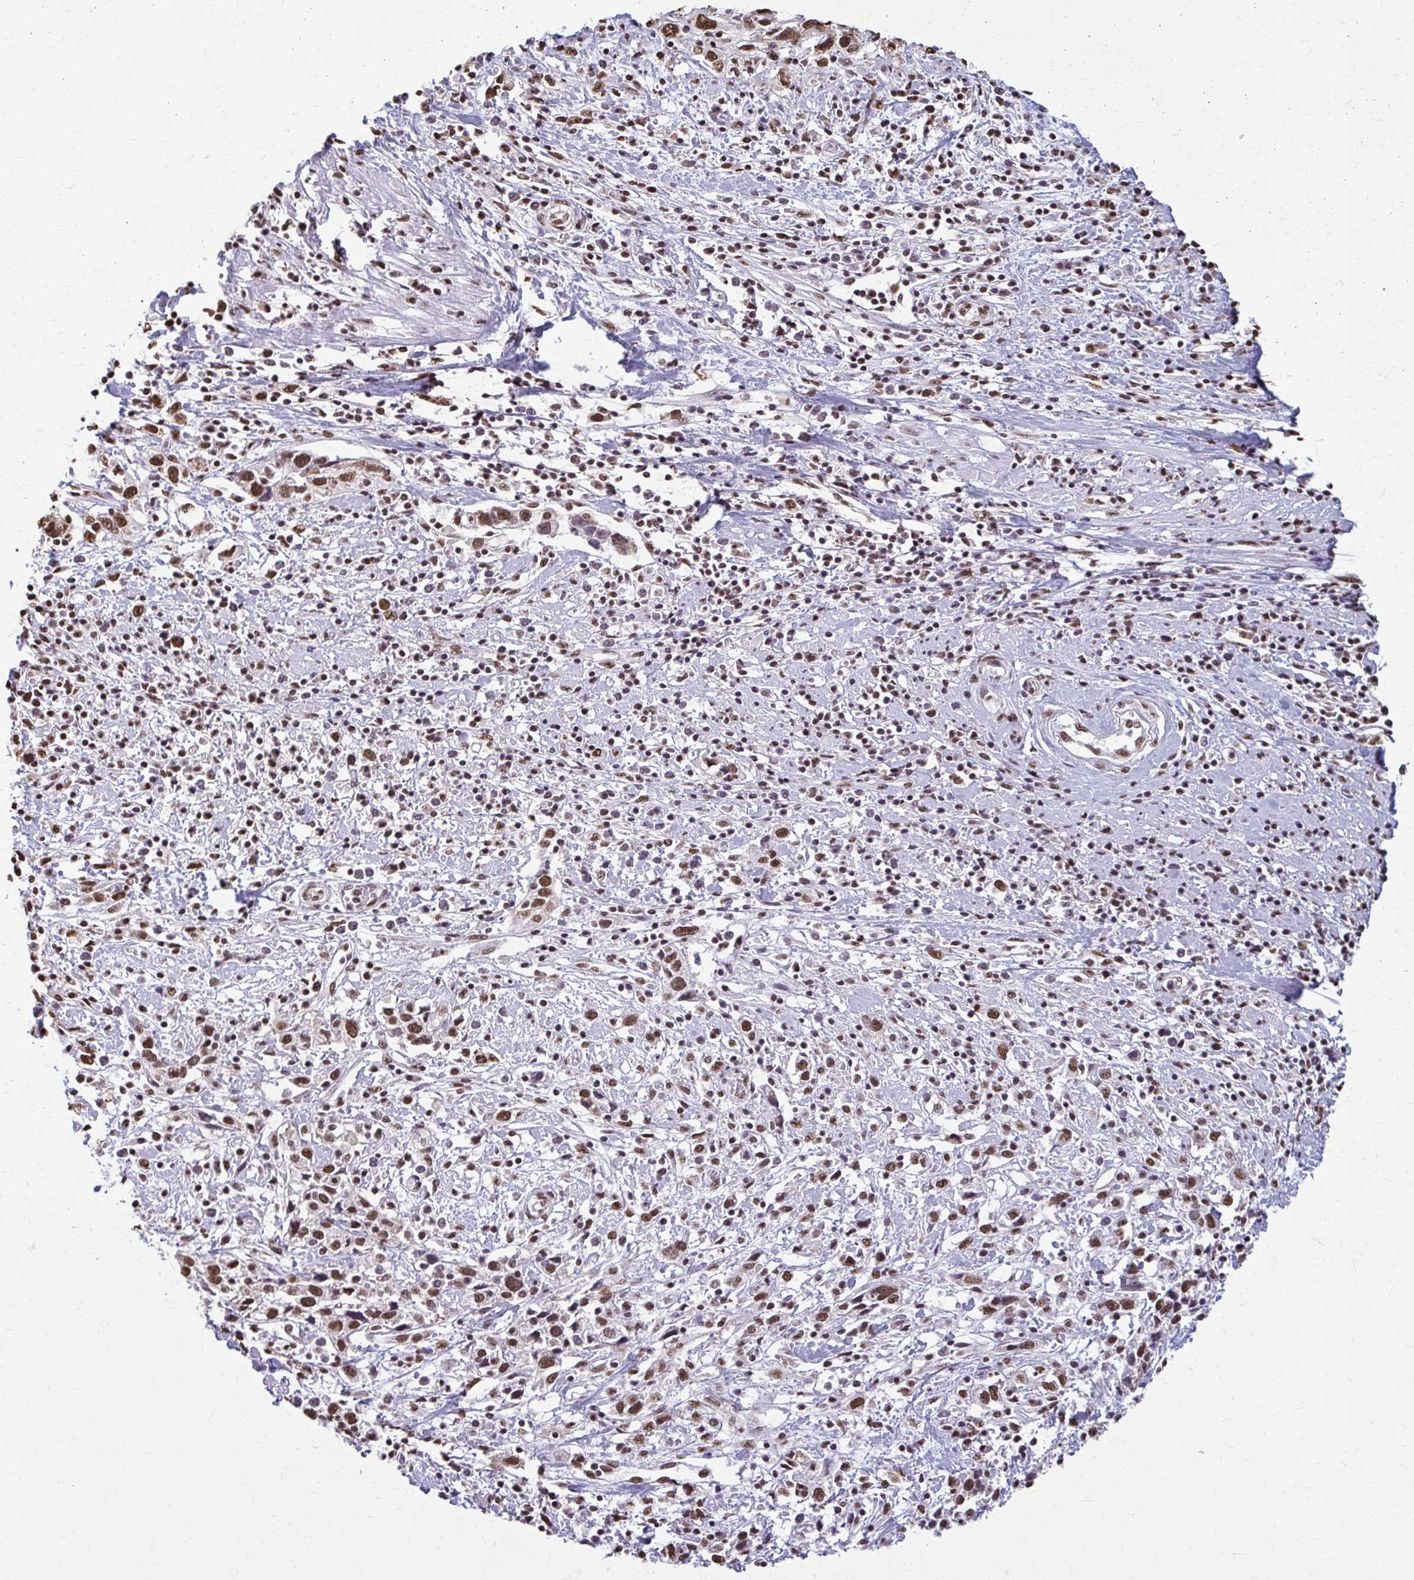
{"staining": {"intensity": "moderate", "quantity": ">75%", "location": "nuclear"}, "tissue": "cervical cancer", "cell_type": "Tumor cells", "image_type": "cancer", "snomed": [{"axis": "morphology", "description": "Adenocarcinoma, NOS"}, {"axis": "topography", "description": "Cervix"}], "caption": "IHC of human cervical adenocarcinoma displays medium levels of moderate nuclear positivity in approximately >75% of tumor cells. (Brightfield microscopy of DAB IHC at high magnification).", "gene": "SNRPA", "patient": {"sex": "female", "age": 40}}